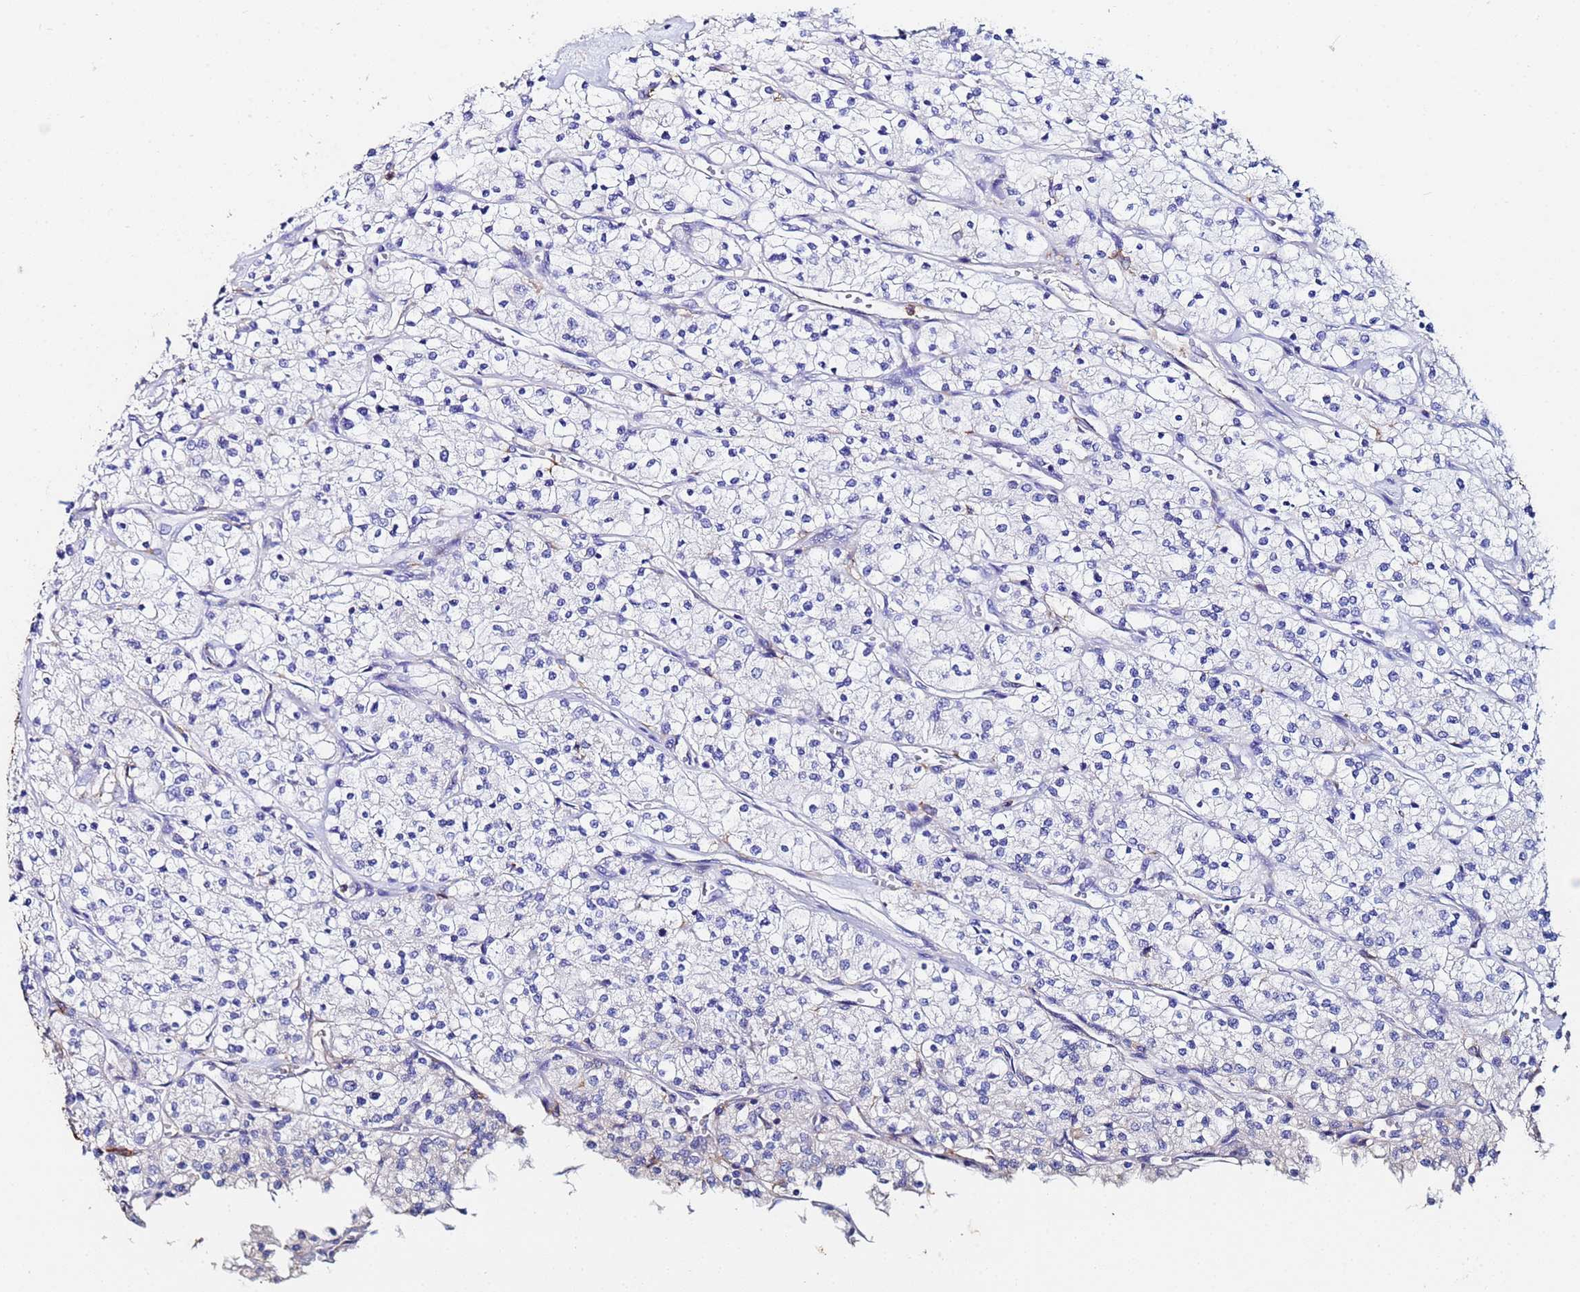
{"staining": {"intensity": "negative", "quantity": "none", "location": "none"}, "tissue": "renal cancer", "cell_type": "Tumor cells", "image_type": "cancer", "snomed": [{"axis": "morphology", "description": "Adenocarcinoma, NOS"}, {"axis": "topography", "description": "Kidney"}], "caption": "Immunohistochemical staining of renal adenocarcinoma shows no significant staining in tumor cells.", "gene": "BASP1", "patient": {"sex": "male", "age": 80}}